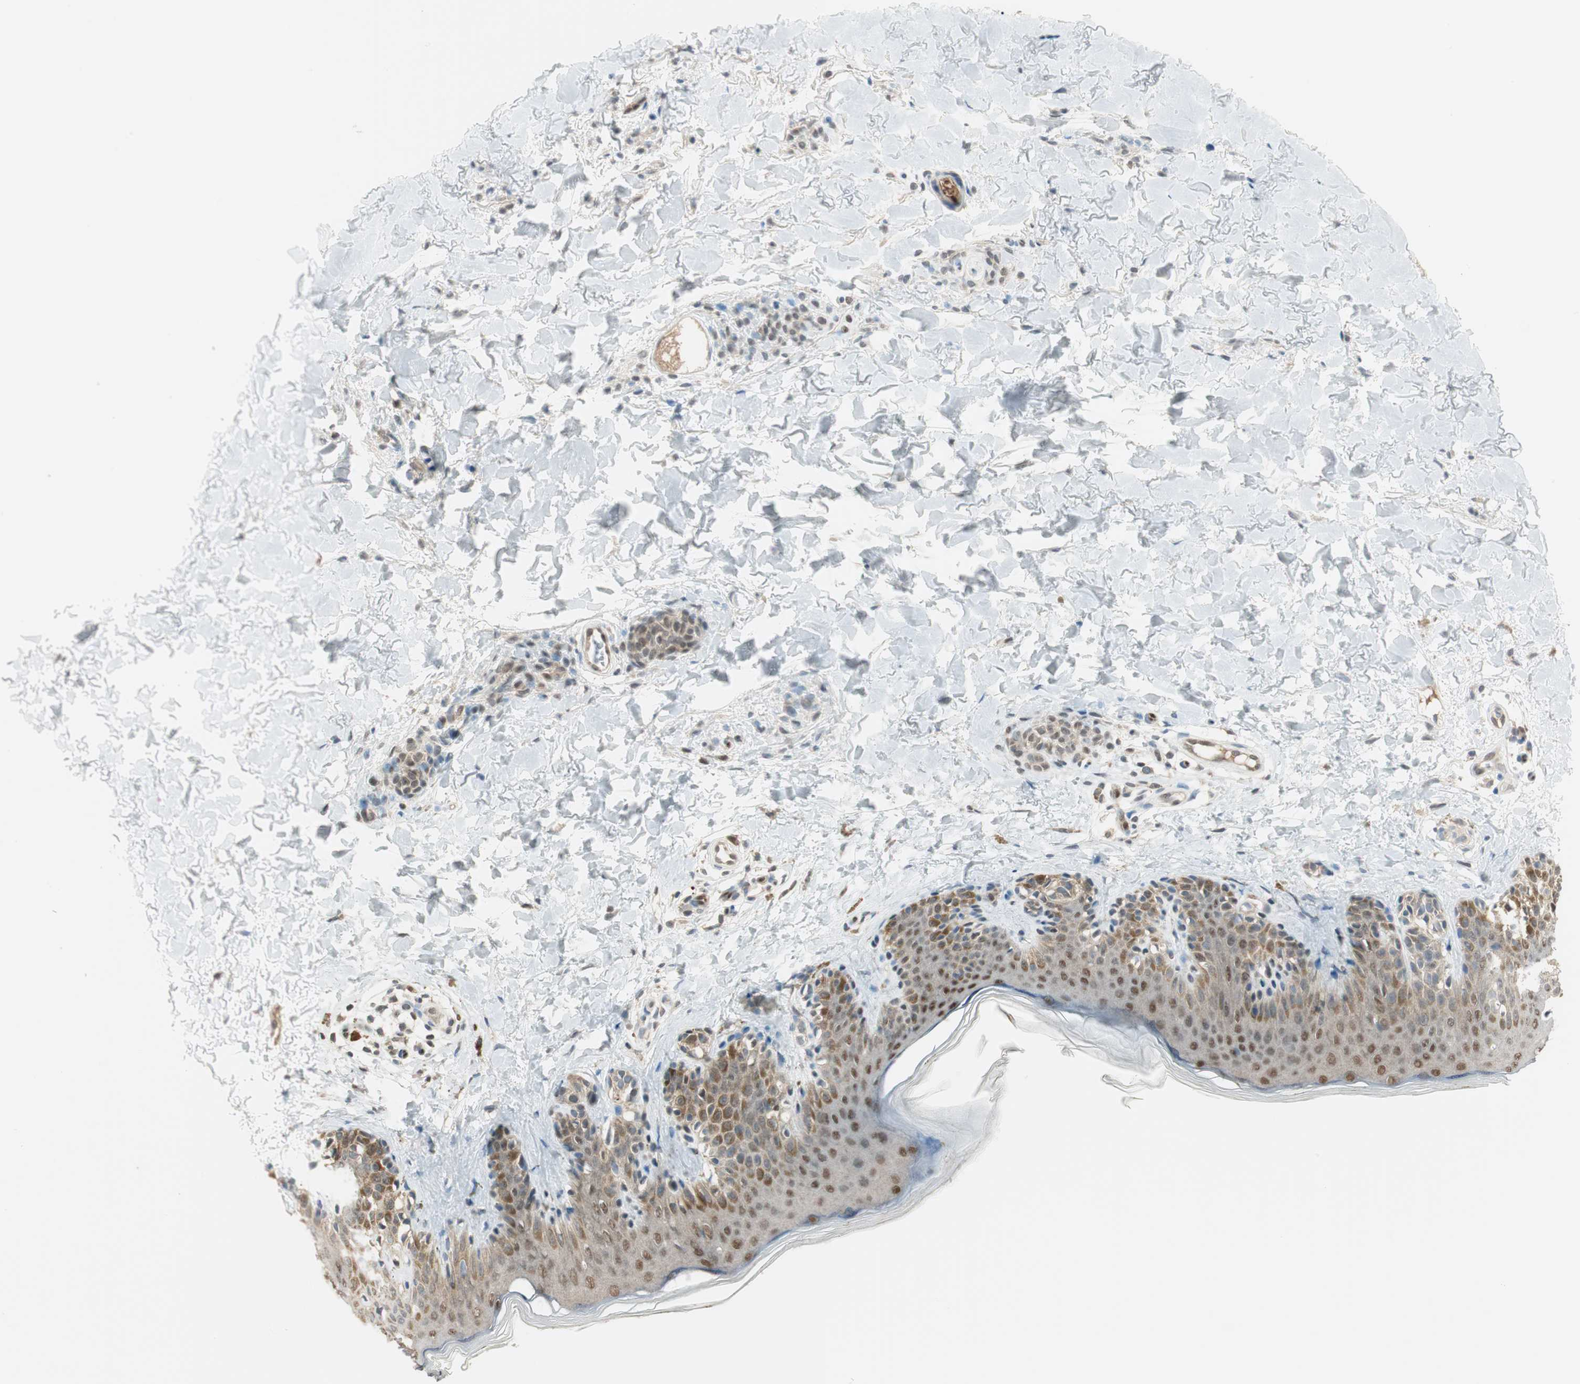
{"staining": {"intensity": "moderate", "quantity": "<25%", "location": "cytoplasmic/membranous"}, "tissue": "skin", "cell_type": "Fibroblasts", "image_type": "normal", "snomed": [{"axis": "morphology", "description": "Normal tissue, NOS"}, {"axis": "topography", "description": "Skin"}], "caption": "Immunohistochemistry (IHC) of benign human skin exhibits low levels of moderate cytoplasmic/membranous expression in about <25% of fibroblasts.", "gene": "LTA4H", "patient": {"sex": "male", "age": 16}}